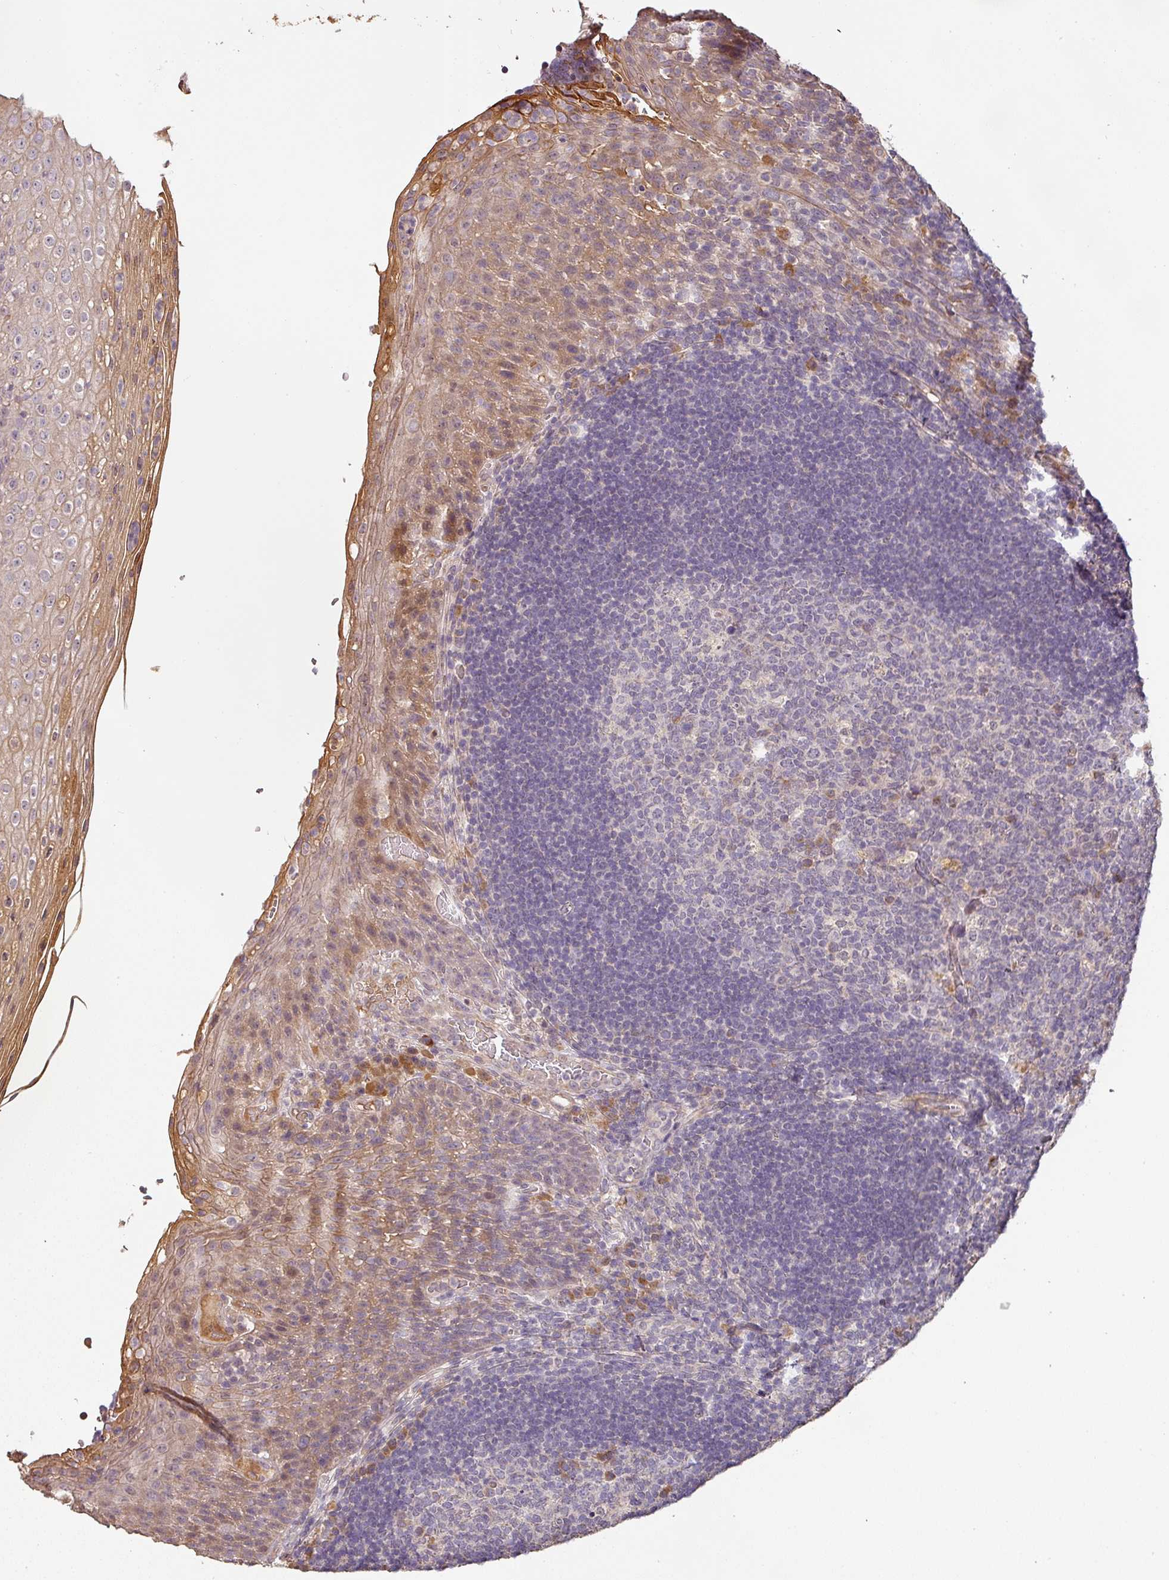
{"staining": {"intensity": "moderate", "quantity": "<25%", "location": "cytoplasmic/membranous"}, "tissue": "tonsil", "cell_type": "Germinal center cells", "image_type": "normal", "snomed": [{"axis": "morphology", "description": "Normal tissue, NOS"}, {"axis": "topography", "description": "Tonsil"}], "caption": "A low amount of moderate cytoplasmic/membranous positivity is identified in about <25% of germinal center cells in benign tonsil.", "gene": "BPIFB3", "patient": {"sex": "male", "age": 17}}